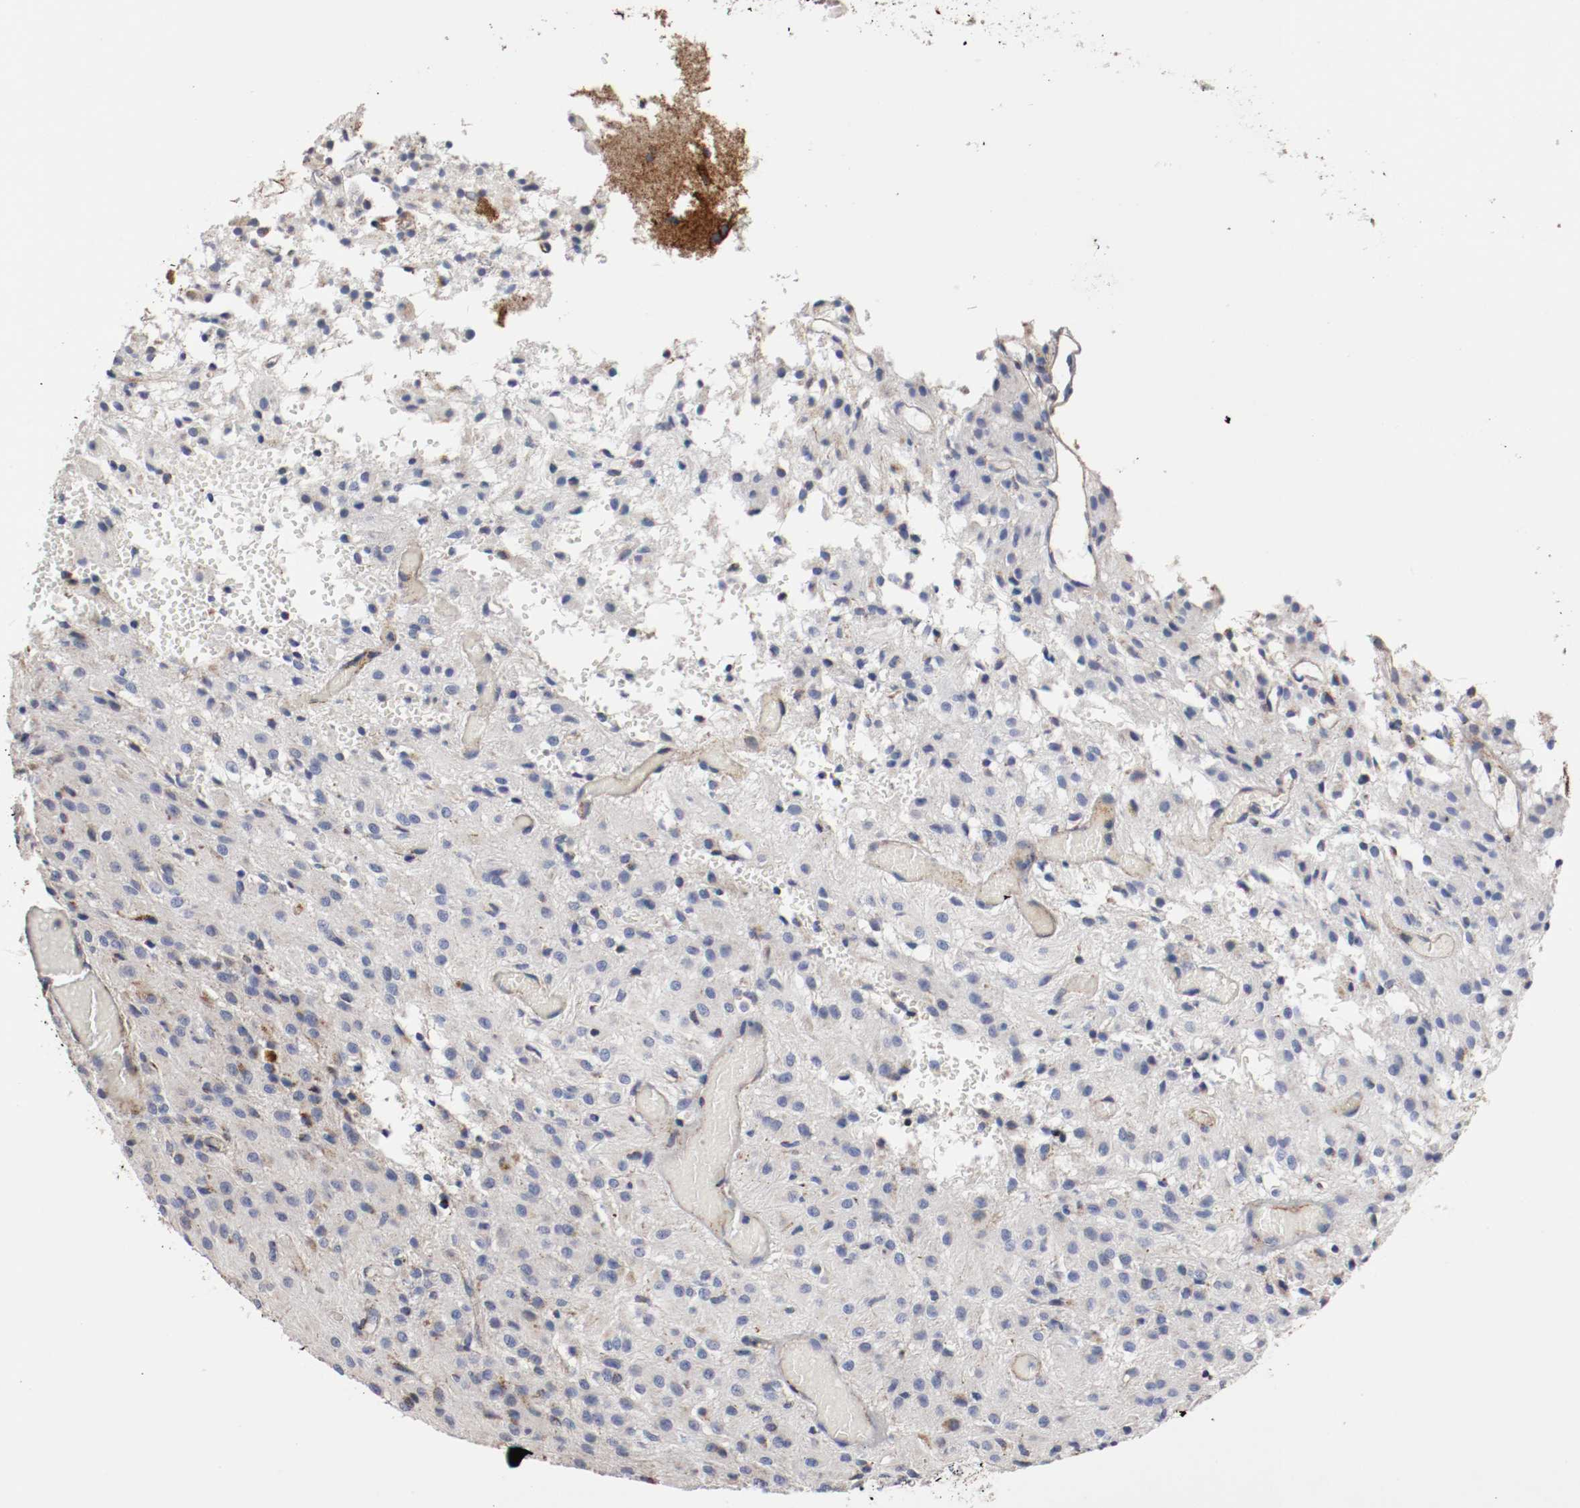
{"staining": {"intensity": "negative", "quantity": "none", "location": "none"}, "tissue": "glioma", "cell_type": "Tumor cells", "image_type": "cancer", "snomed": [{"axis": "morphology", "description": "Glioma, malignant, High grade"}, {"axis": "topography", "description": "Brain"}], "caption": "Immunohistochemistry (IHC) photomicrograph of human high-grade glioma (malignant) stained for a protein (brown), which exhibits no positivity in tumor cells.", "gene": "TUBD1", "patient": {"sex": "female", "age": 59}}